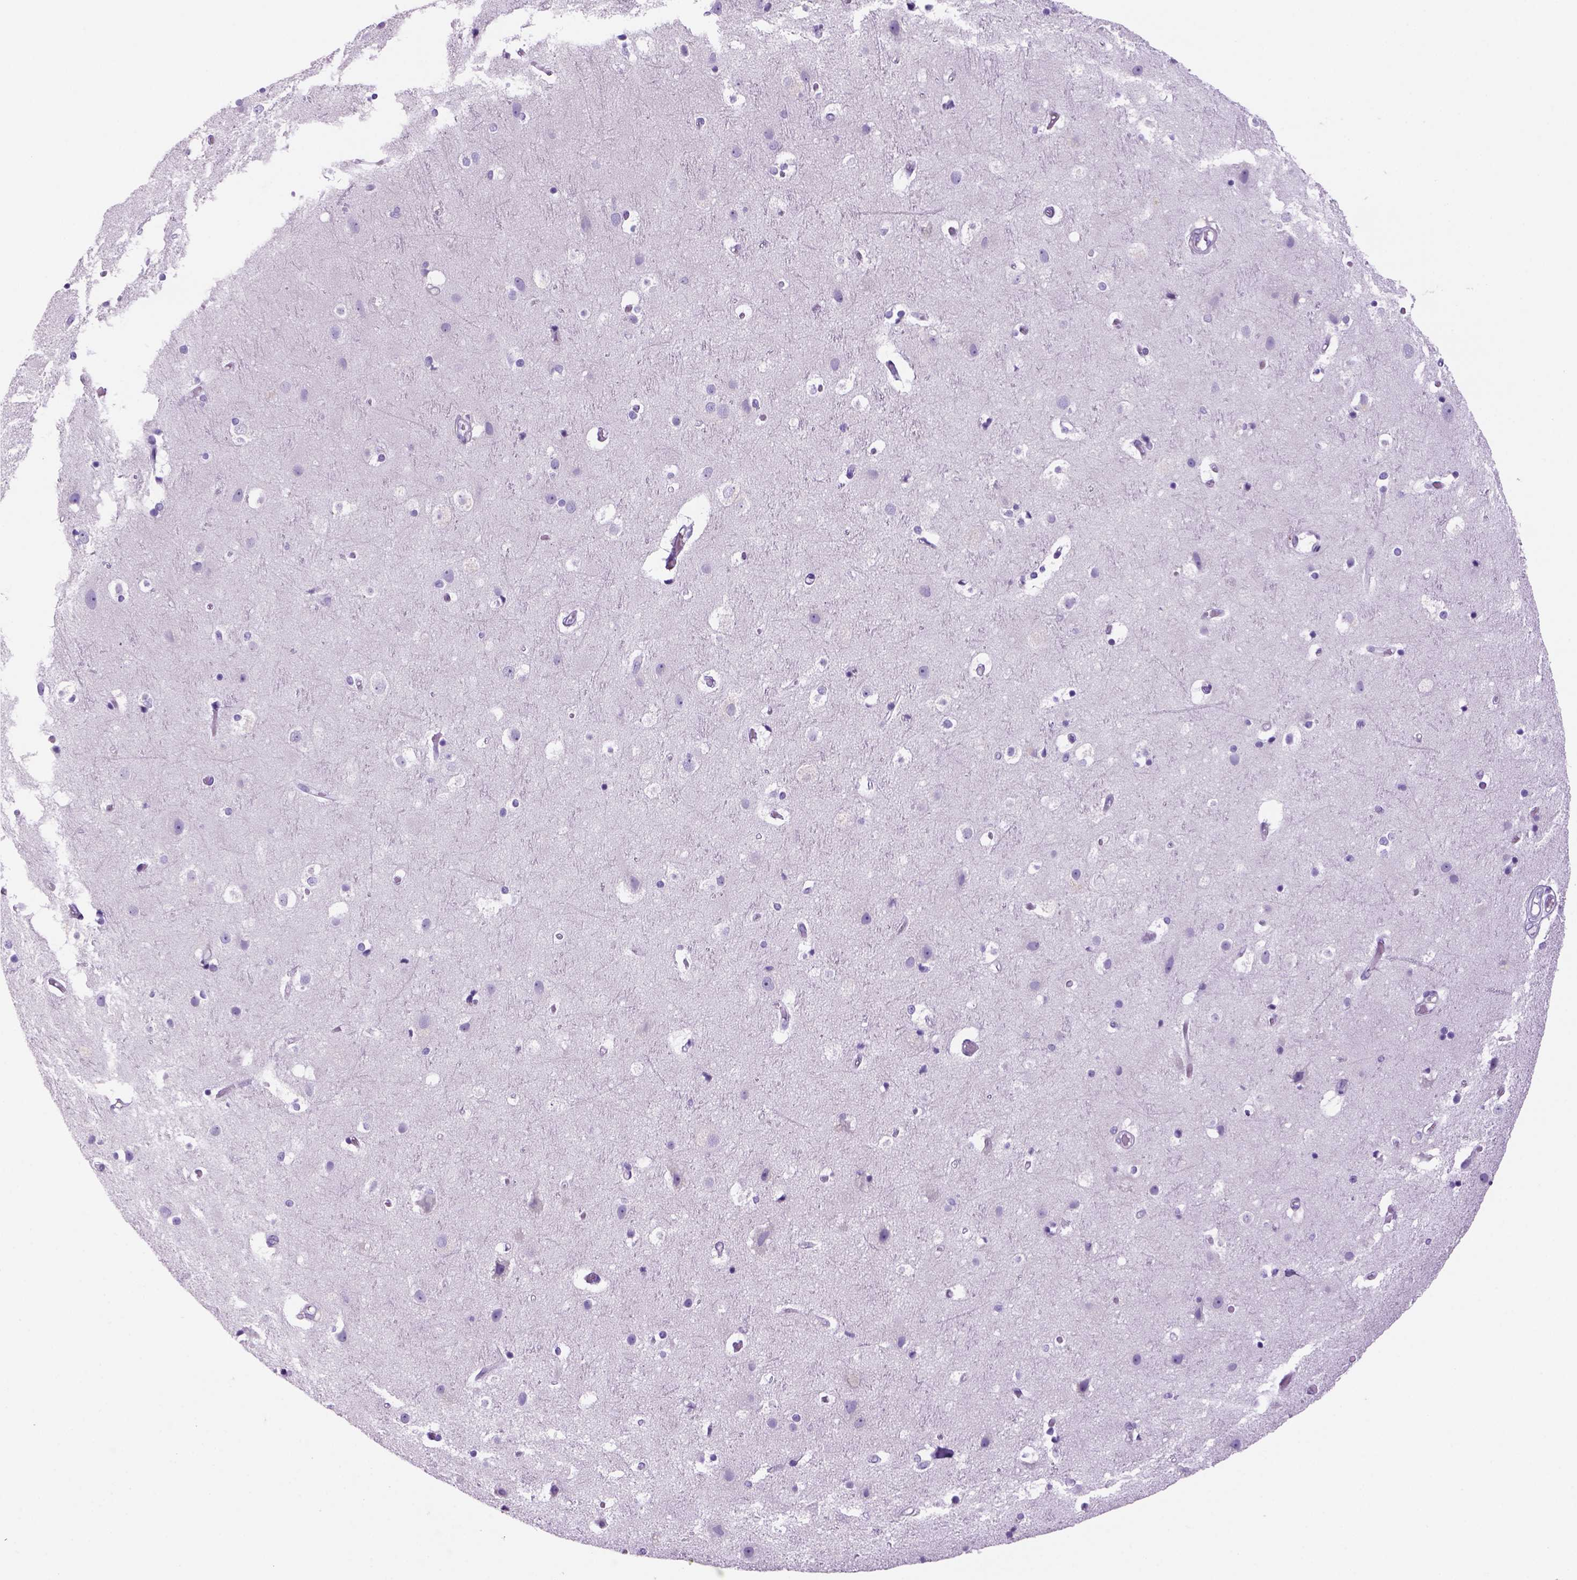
{"staining": {"intensity": "negative", "quantity": "none", "location": "none"}, "tissue": "cerebral cortex", "cell_type": "Endothelial cells", "image_type": "normal", "snomed": [{"axis": "morphology", "description": "Normal tissue, NOS"}, {"axis": "topography", "description": "Cerebral cortex"}], "caption": "Immunohistochemical staining of unremarkable human cerebral cortex shows no significant staining in endothelial cells. Brightfield microscopy of IHC stained with DAB (brown) and hematoxylin (blue), captured at high magnification.", "gene": "DNAH11", "patient": {"sex": "female", "age": 52}}